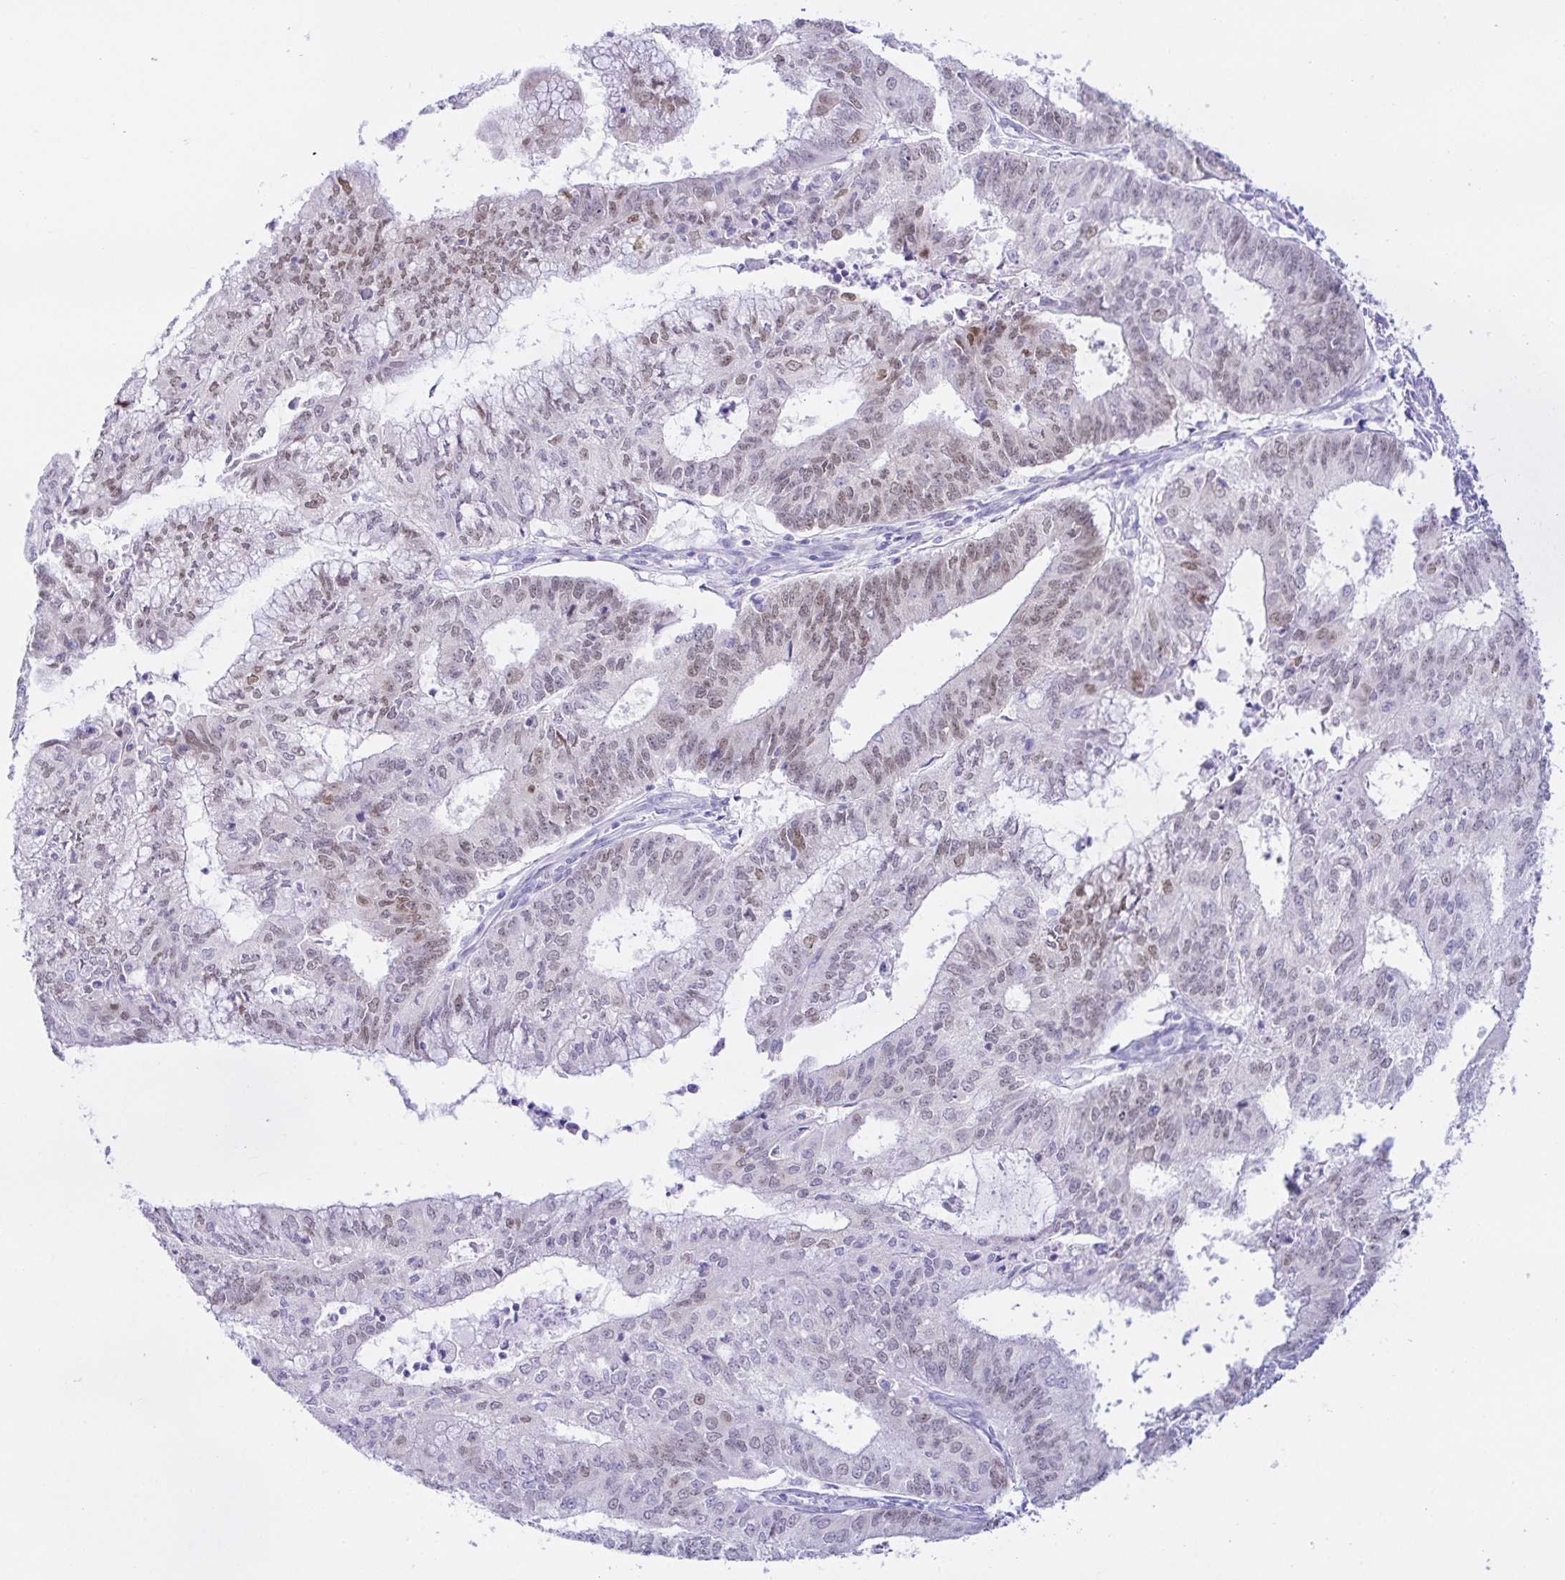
{"staining": {"intensity": "weak", "quantity": "25%-75%", "location": "nuclear"}, "tissue": "endometrial cancer", "cell_type": "Tumor cells", "image_type": "cancer", "snomed": [{"axis": "morphology", "description": "Adenocarcinoma, NOS"}, {"axis": "topography", "description": "Endometrium"}], "caption": "The photomicrograph exhibits a brown stain indicating the presence of a protein in the nuclear of tumor cells in endometrial cancer.", "gene": "PAX8", "patient": {"sex": "female", "age": 61}}